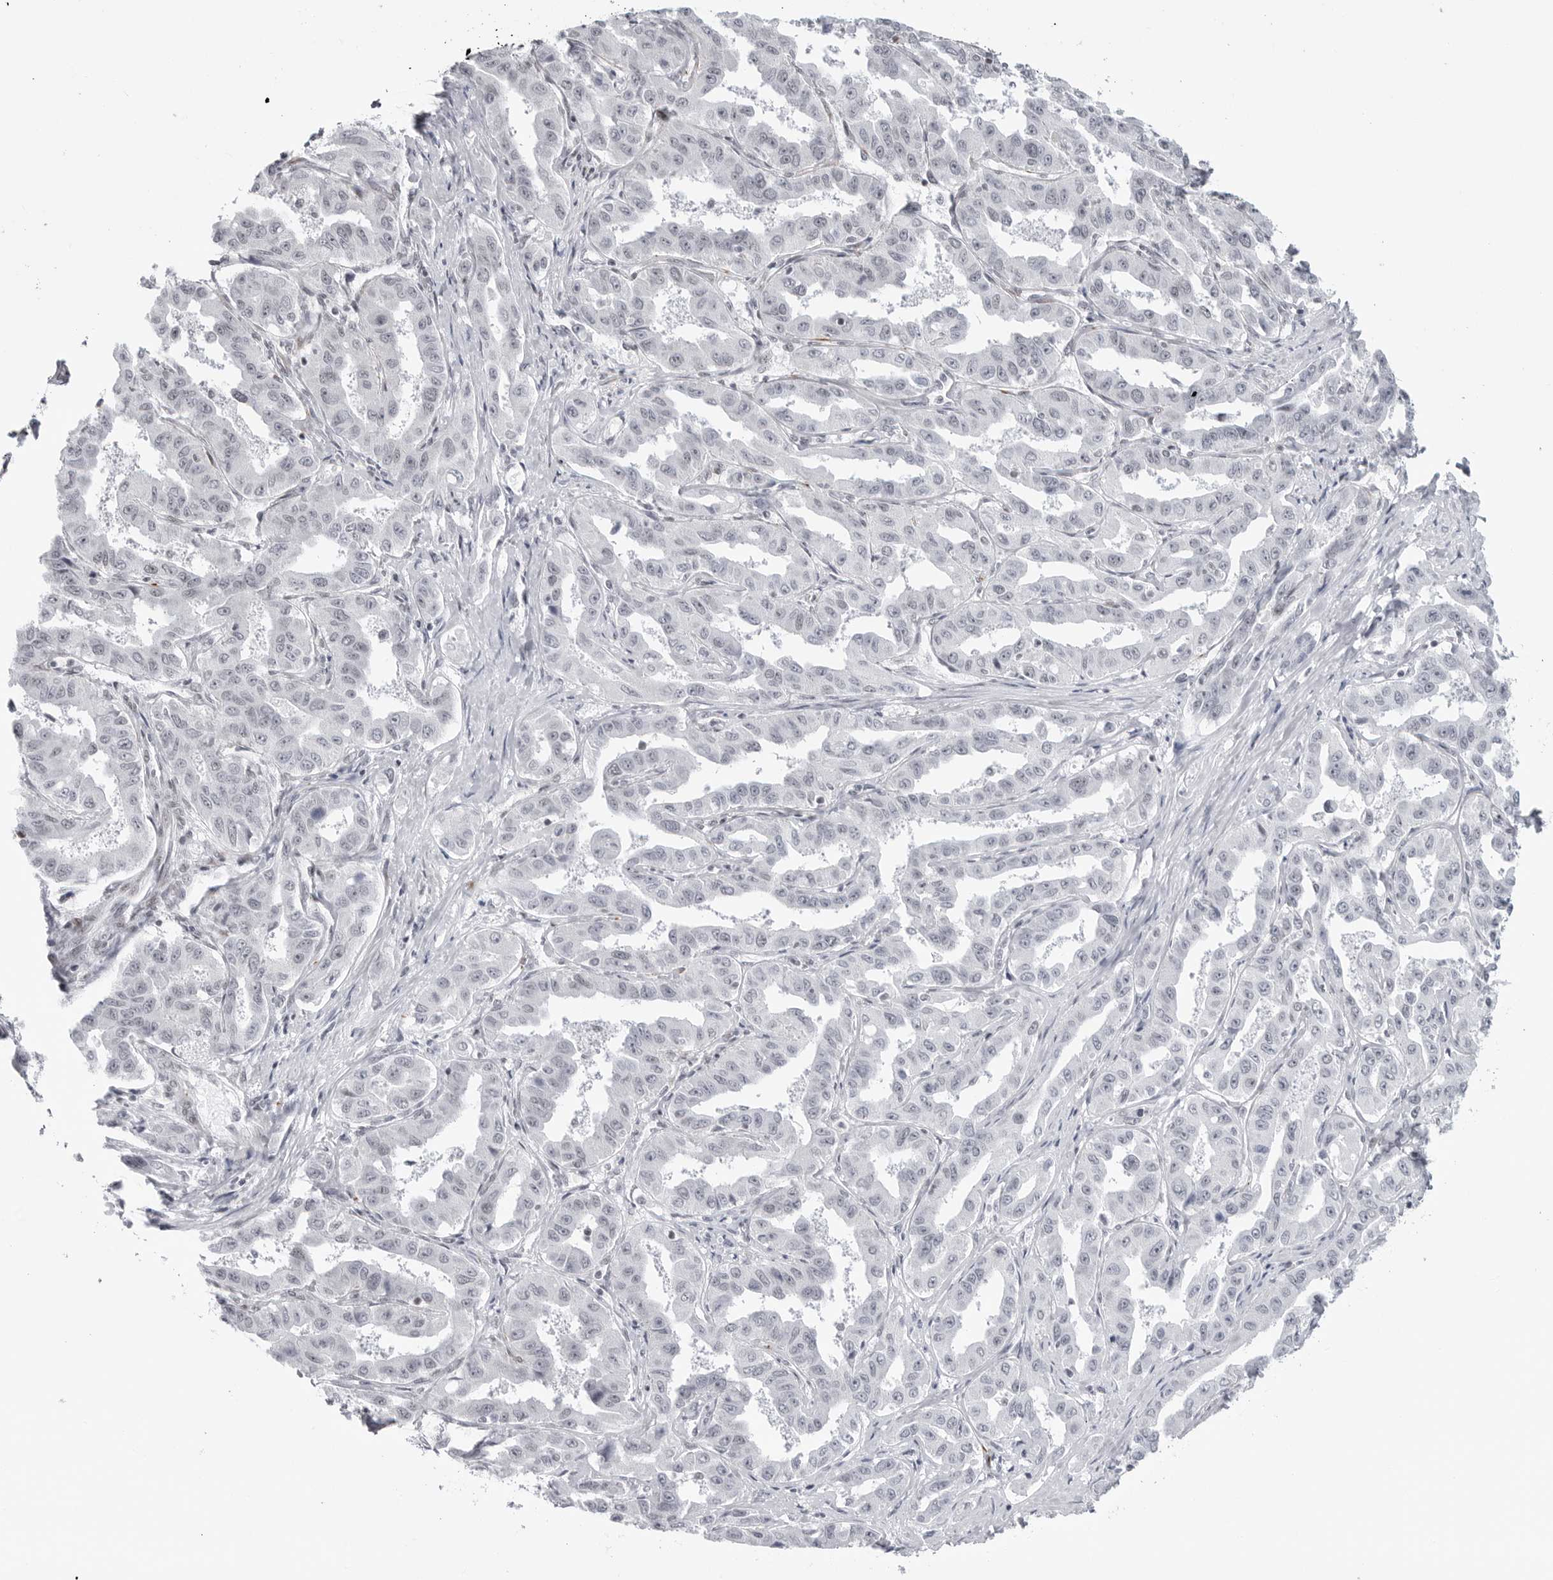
{"staining": {"intensity": "negative", "quantity": "none", "location": "none"}, "tissue": "liver cancer", "cell_type": "Tumor cells", "image_type": "cancer", "snomed": [{"axis": "morphology", "description": "Cholangiocarcinoma"}, {"axis": "topography", "description": "Liver"}], "caption": "Tumor cells show no significant protein expression in liver cancer (cholangiocarcinoma).", "gene": "TRIM66", "patient": {"sex": "male", "age": 59}}